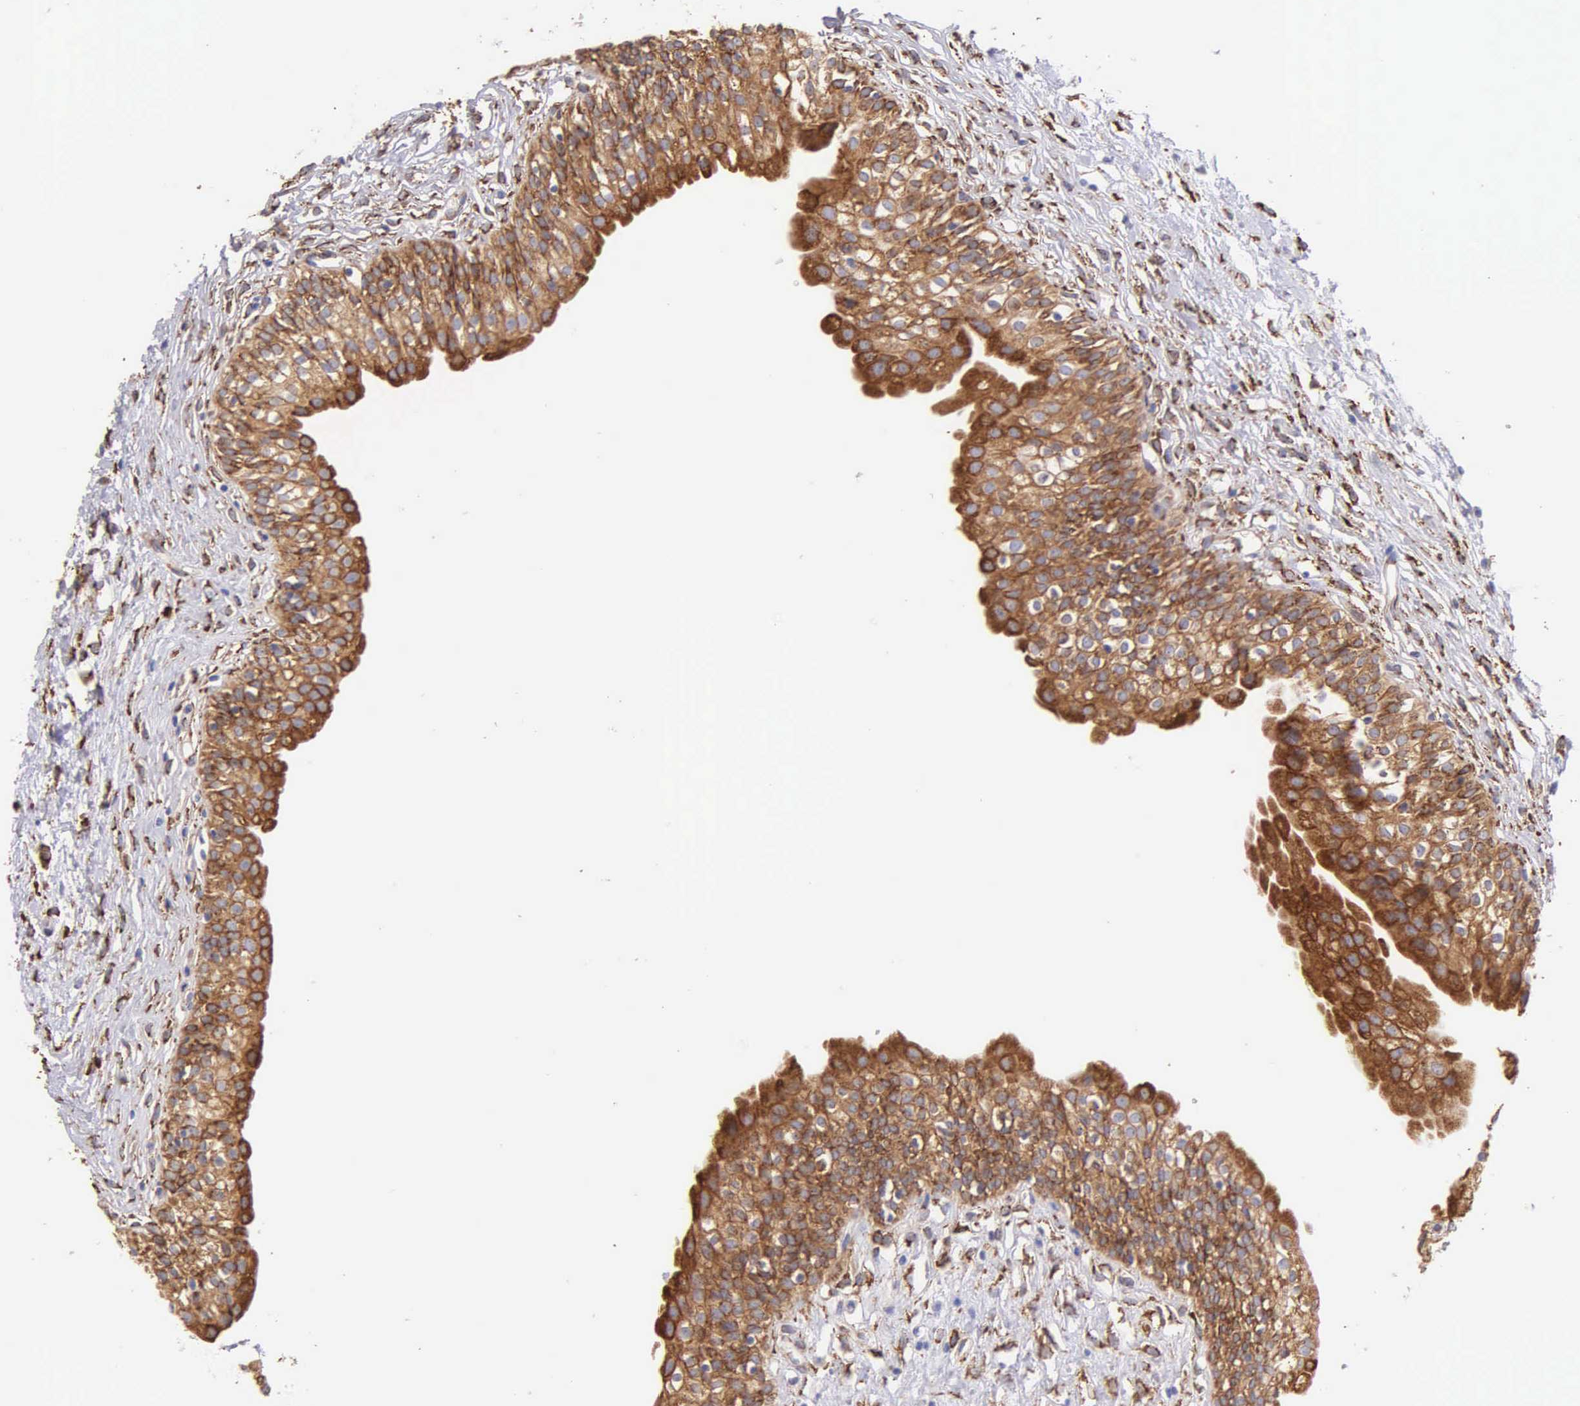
{"staining": {"intensity": "moderate", "quantity": ">75%", "location": "cytoplasmic/membranous"}, "tissue": "urinary bladder", "cell_type": "Urothelial cells", "image_type": "normal", "snomed": [{"axis": "morphology", "description": "Adenocarcinoma, NOS"}, {"axis": "topography", "description": "Urinary bladder"}], "caption": "DAB immunohistochemical staining of unremarkable human urinary bladder reveals moderate cytoplasmic/membranous protein expression in about >75% of urothelial cells.", "gene": "CKAP4", "patient": {"sex": "male", "age": 61}}